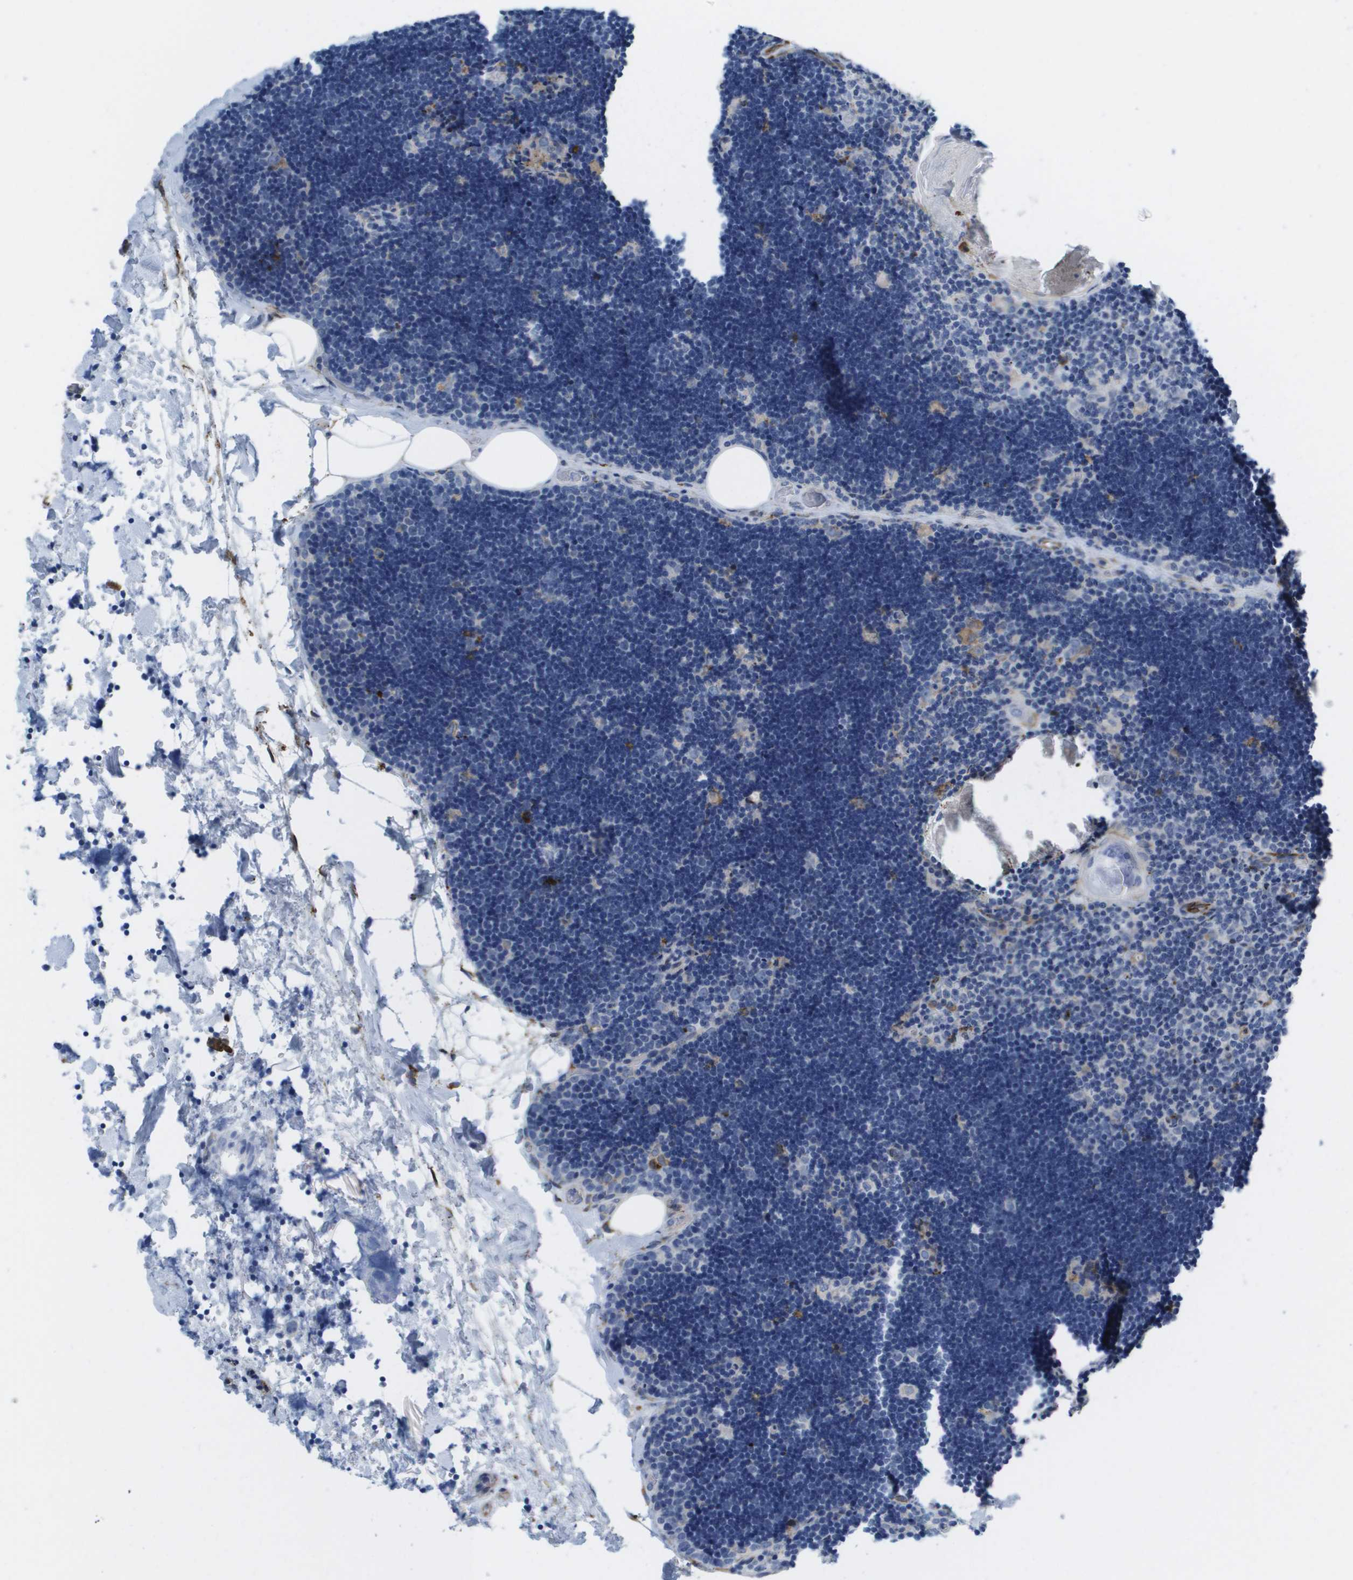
{"staining": {"intensity": "moderate", "quantity": "<25%", "location": "cytoplasmic/membranous"}, "tissue": "lymph node", "cell_type": "Germinal center cells", "image_type": "normal", "snomed": [{"axis": "morphology", "description": "Normal tissue, NOS"}, {"axis": "topography", "description": "Lymph node"}], "caption": "A micrograph of lymph node stained for a protein shows moderate cytoplasmic/membranous brown staining in germinal center cells. (DAB (3,3'-diaminobenzidine) IHC with brightfield microscopy, high magnification).", "gene": "ST3GAL2", "patient": {"sex": "male", "age": 33}}